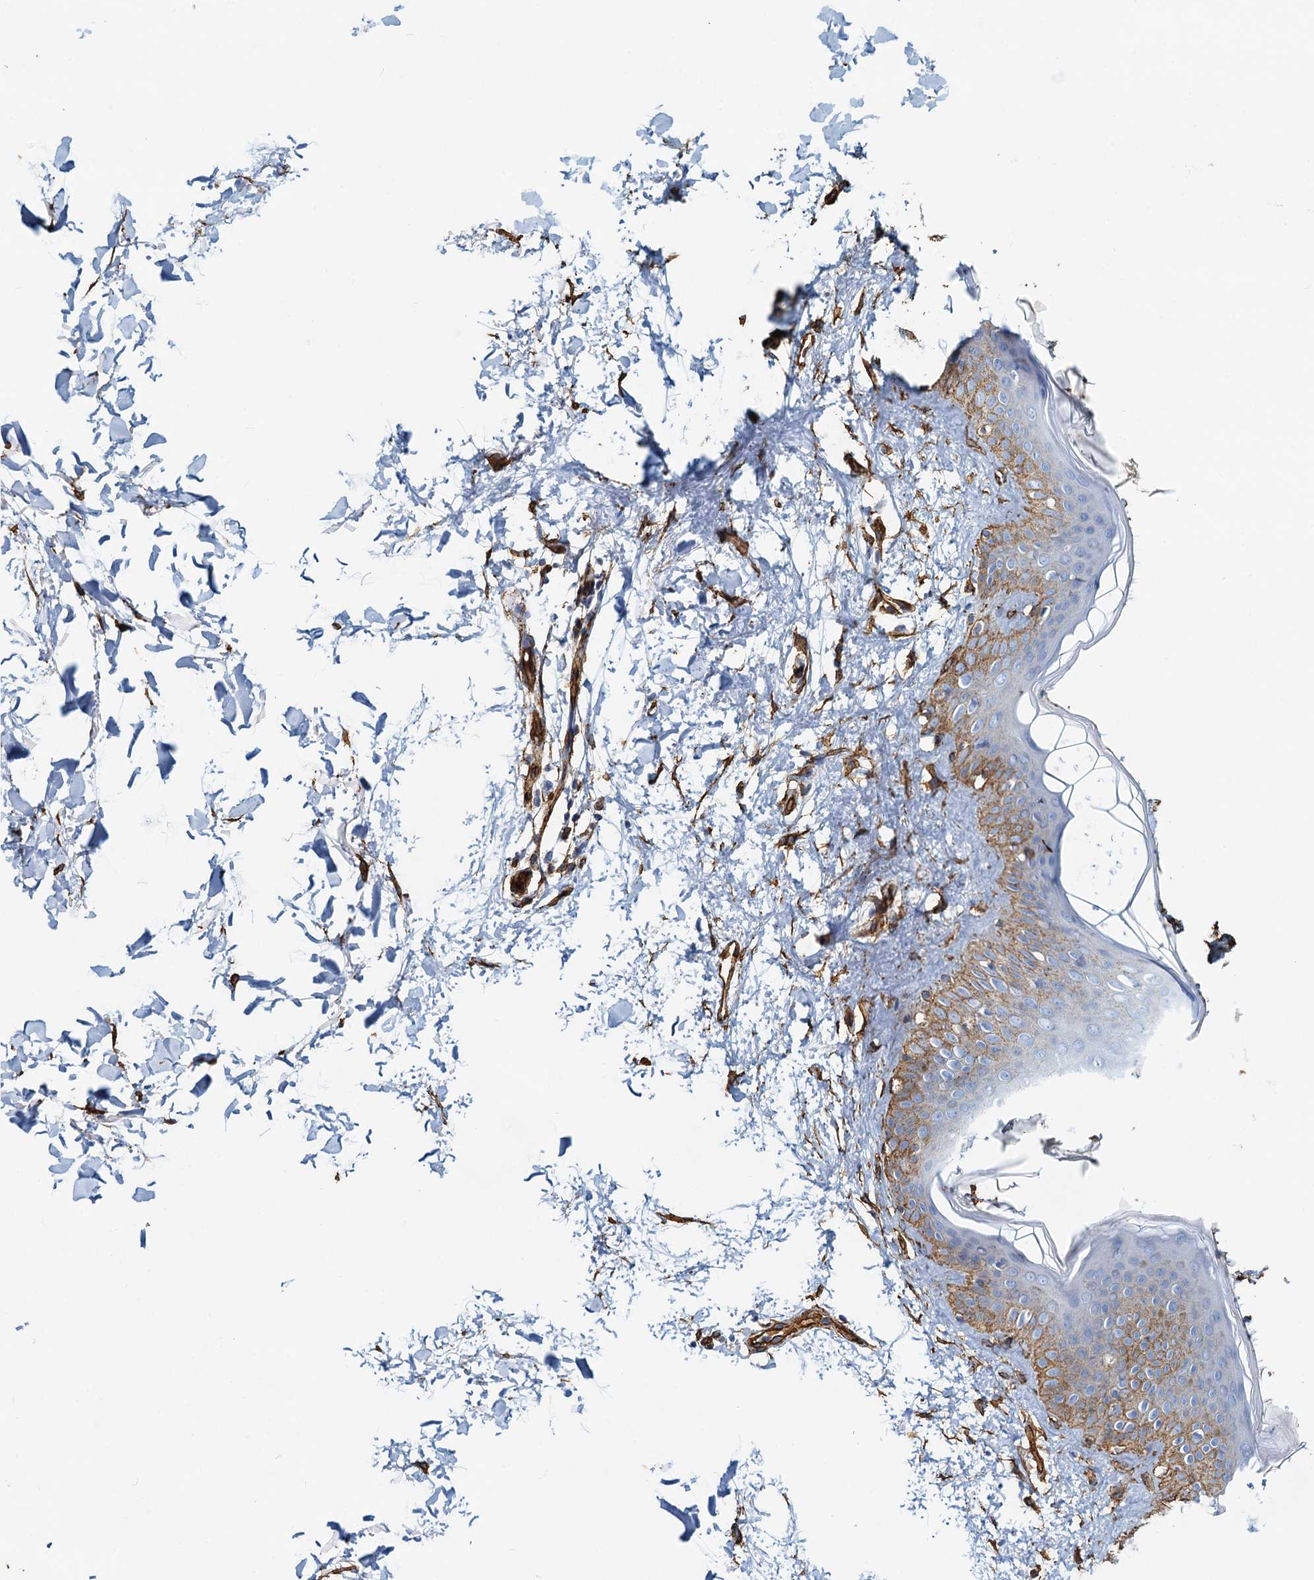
{"staining": {"intensity": "moderate", "quantity": ">75%", "location": "cytoplasmic/membranous"}, "tissue": "skin", "cell_type": "Fibroblasts", "image_type": "normal", "snomed": [{"axis": "morphology", "description": "Normal tissue, NOS"}, {"axis": "topography", "description": "Skin"}], "caption": "Immunohistochemistry (IHC) histopathology image of unremarkable skin: skin stained using immunohistochemistry reveals medium levels of moderate protein expression localized specifically in the cytoplasmic/membranous of fibroblasts, appearing as a cytoplasmic/membranous brown color.", "gene": "DGKG", "patient": {"sex": "female", "age": 58}}